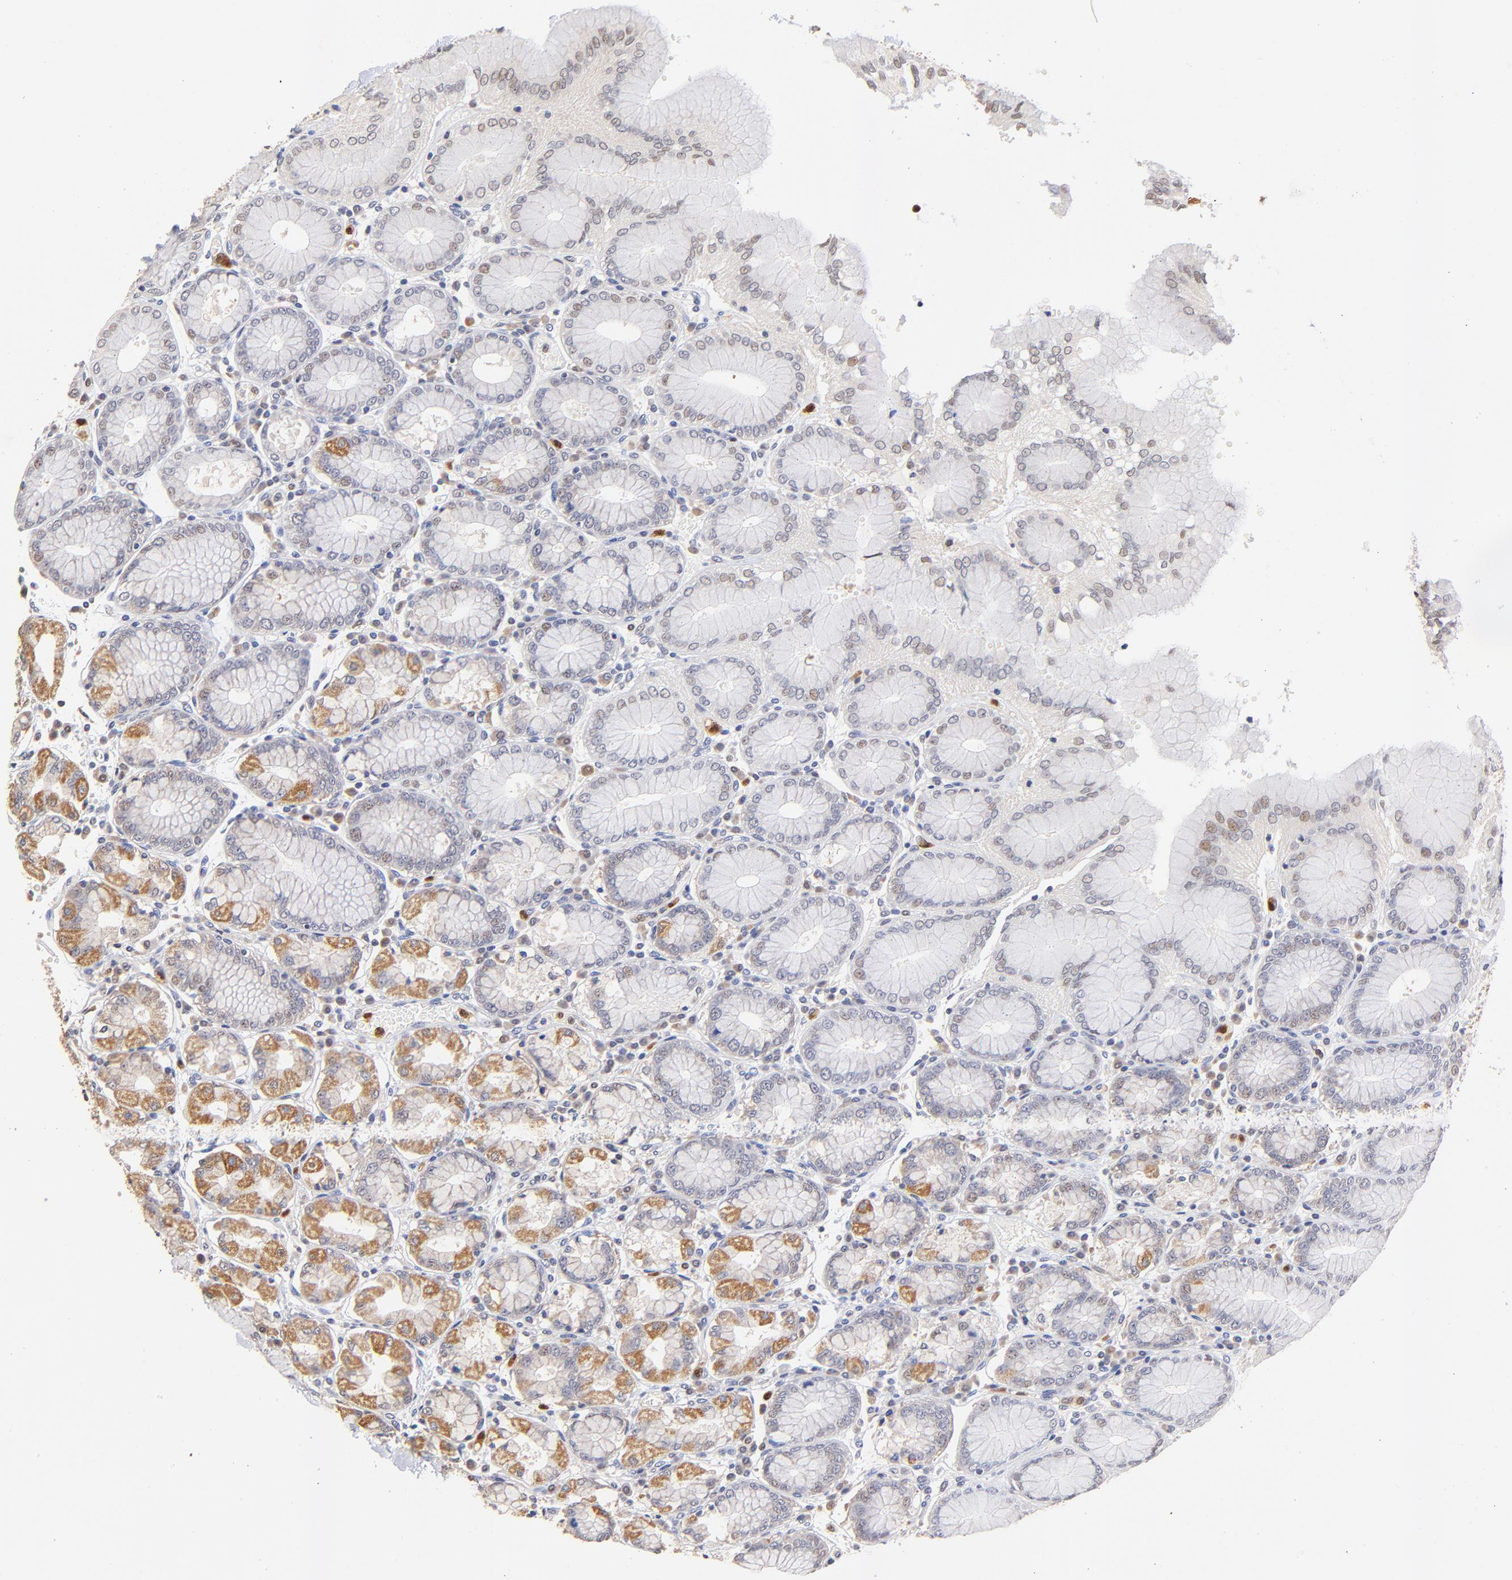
{"staining": {"intensity": "moderate", "quantity": "<25%", "location": "cytoplasmic/membranous"}, "tissue": "stomach", "cell_type": "Glandular cells", "image_type": "normal", "snomed": [{"axis": "morphology", "description": "Normal tissue, NOS"}, {"axis": "topography", "description": "Stomach, upper"}, {"axis": "topography", "description": "Stomach"}], "caption": "Benign stomach was stained to show a protein in brown. There is low levels of moderate cytoplasmic/membranous positivity in approximately <25% of glandular cells. The protein is stained brown, and the nuclei are stained in blue (DAB (3,3'-diaminobenzidine) IHC with brightfield microscopy, high magnification).", "gene": "BBOF1", "patient": {"sex": "male", "age": 76}}